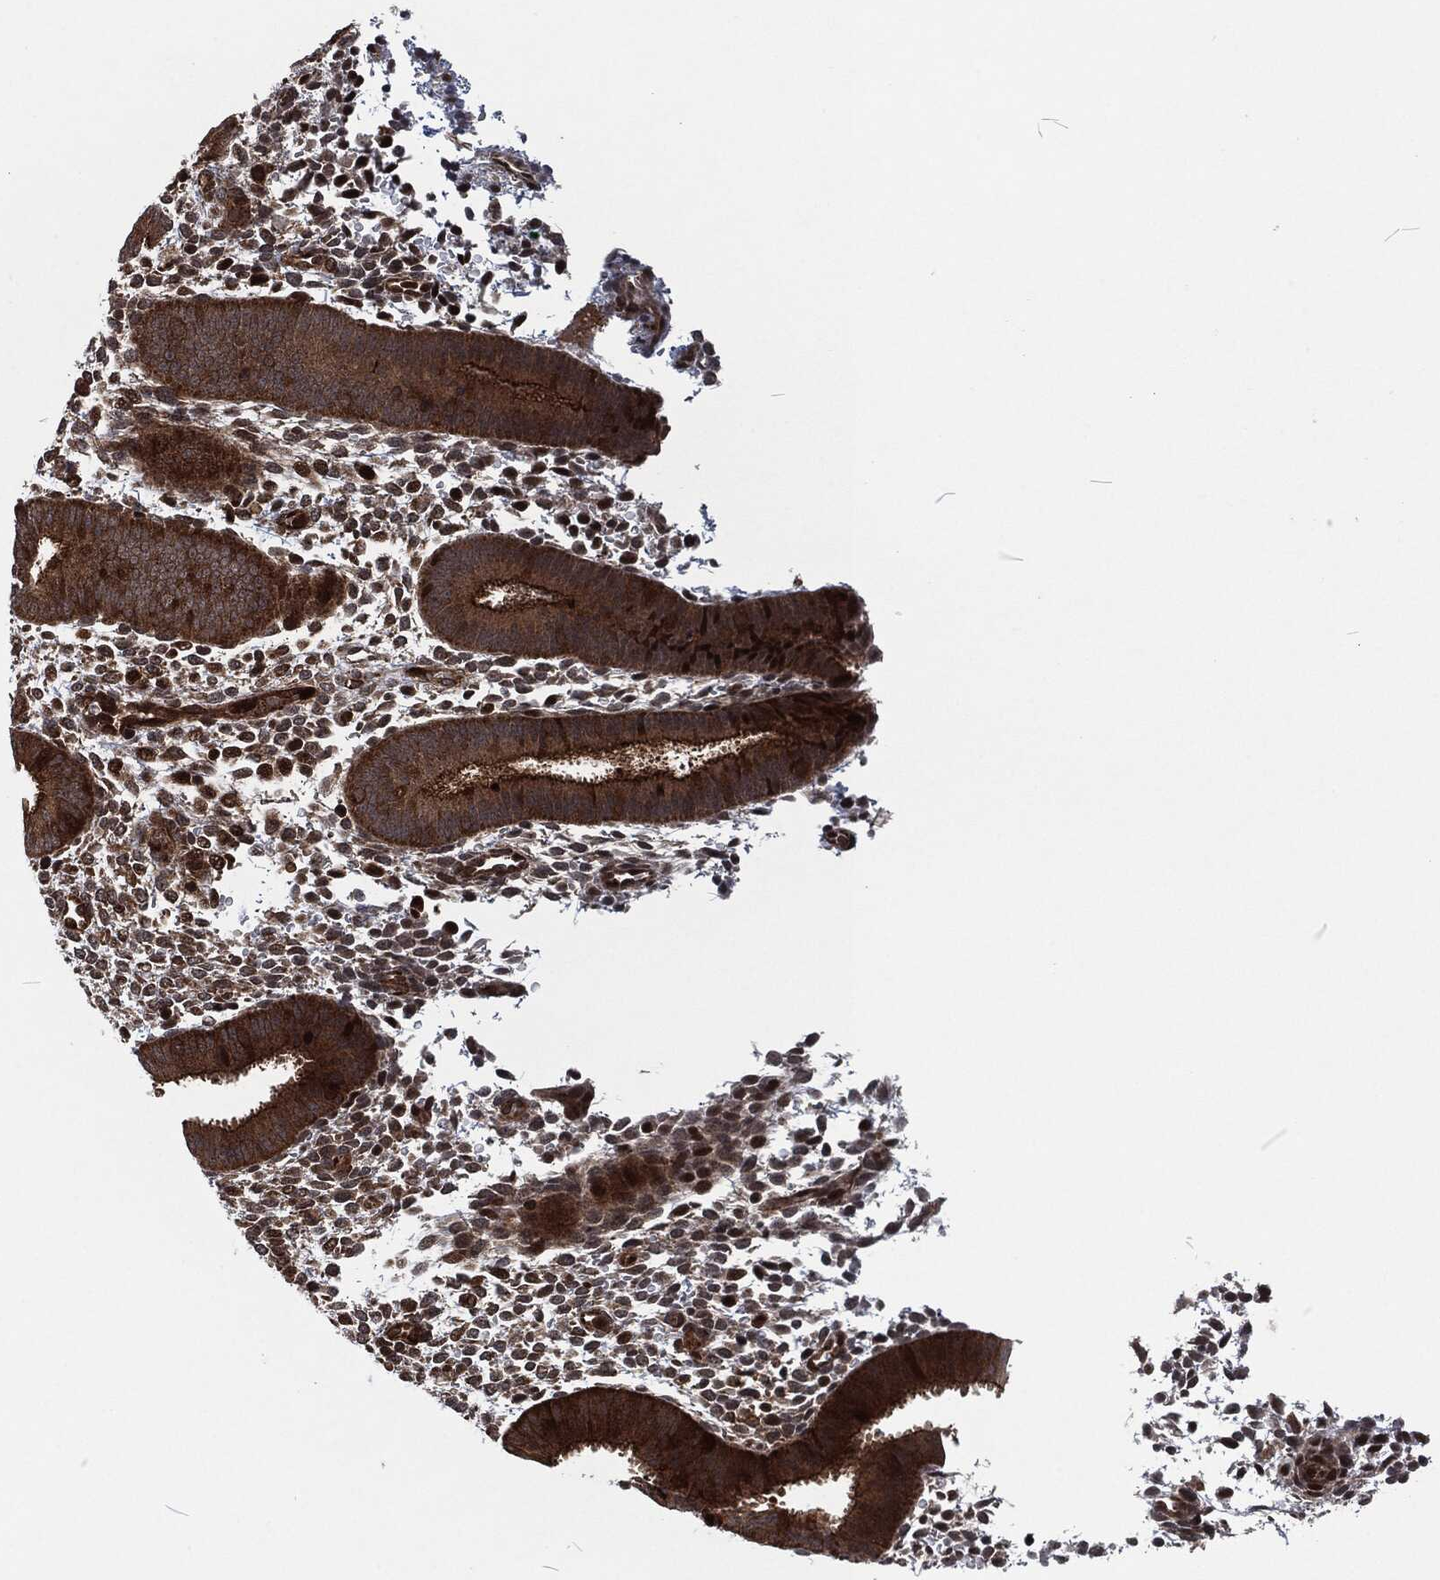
{"staining": {"intensity": "strong", "quantity": "<25%", "location": "cytoplasmic/membranous"}, "tissue": "endometrium", "cell_type": "Cells in endometrial stroma", "image_type": "normal", "snomed": [{"axis": "morphology", "description": "Normal tissue, NOS"}, {"axis": "topography", "description": "Endometrium"}], "caption": "Cells in endometrial stroma demonstrate medium levels of strong cytoplasmic/membranous expression in about <25% of cells in benign endometrium.", "gene": "CMPK2", "patient": {"sex": "female", "age": 39}}